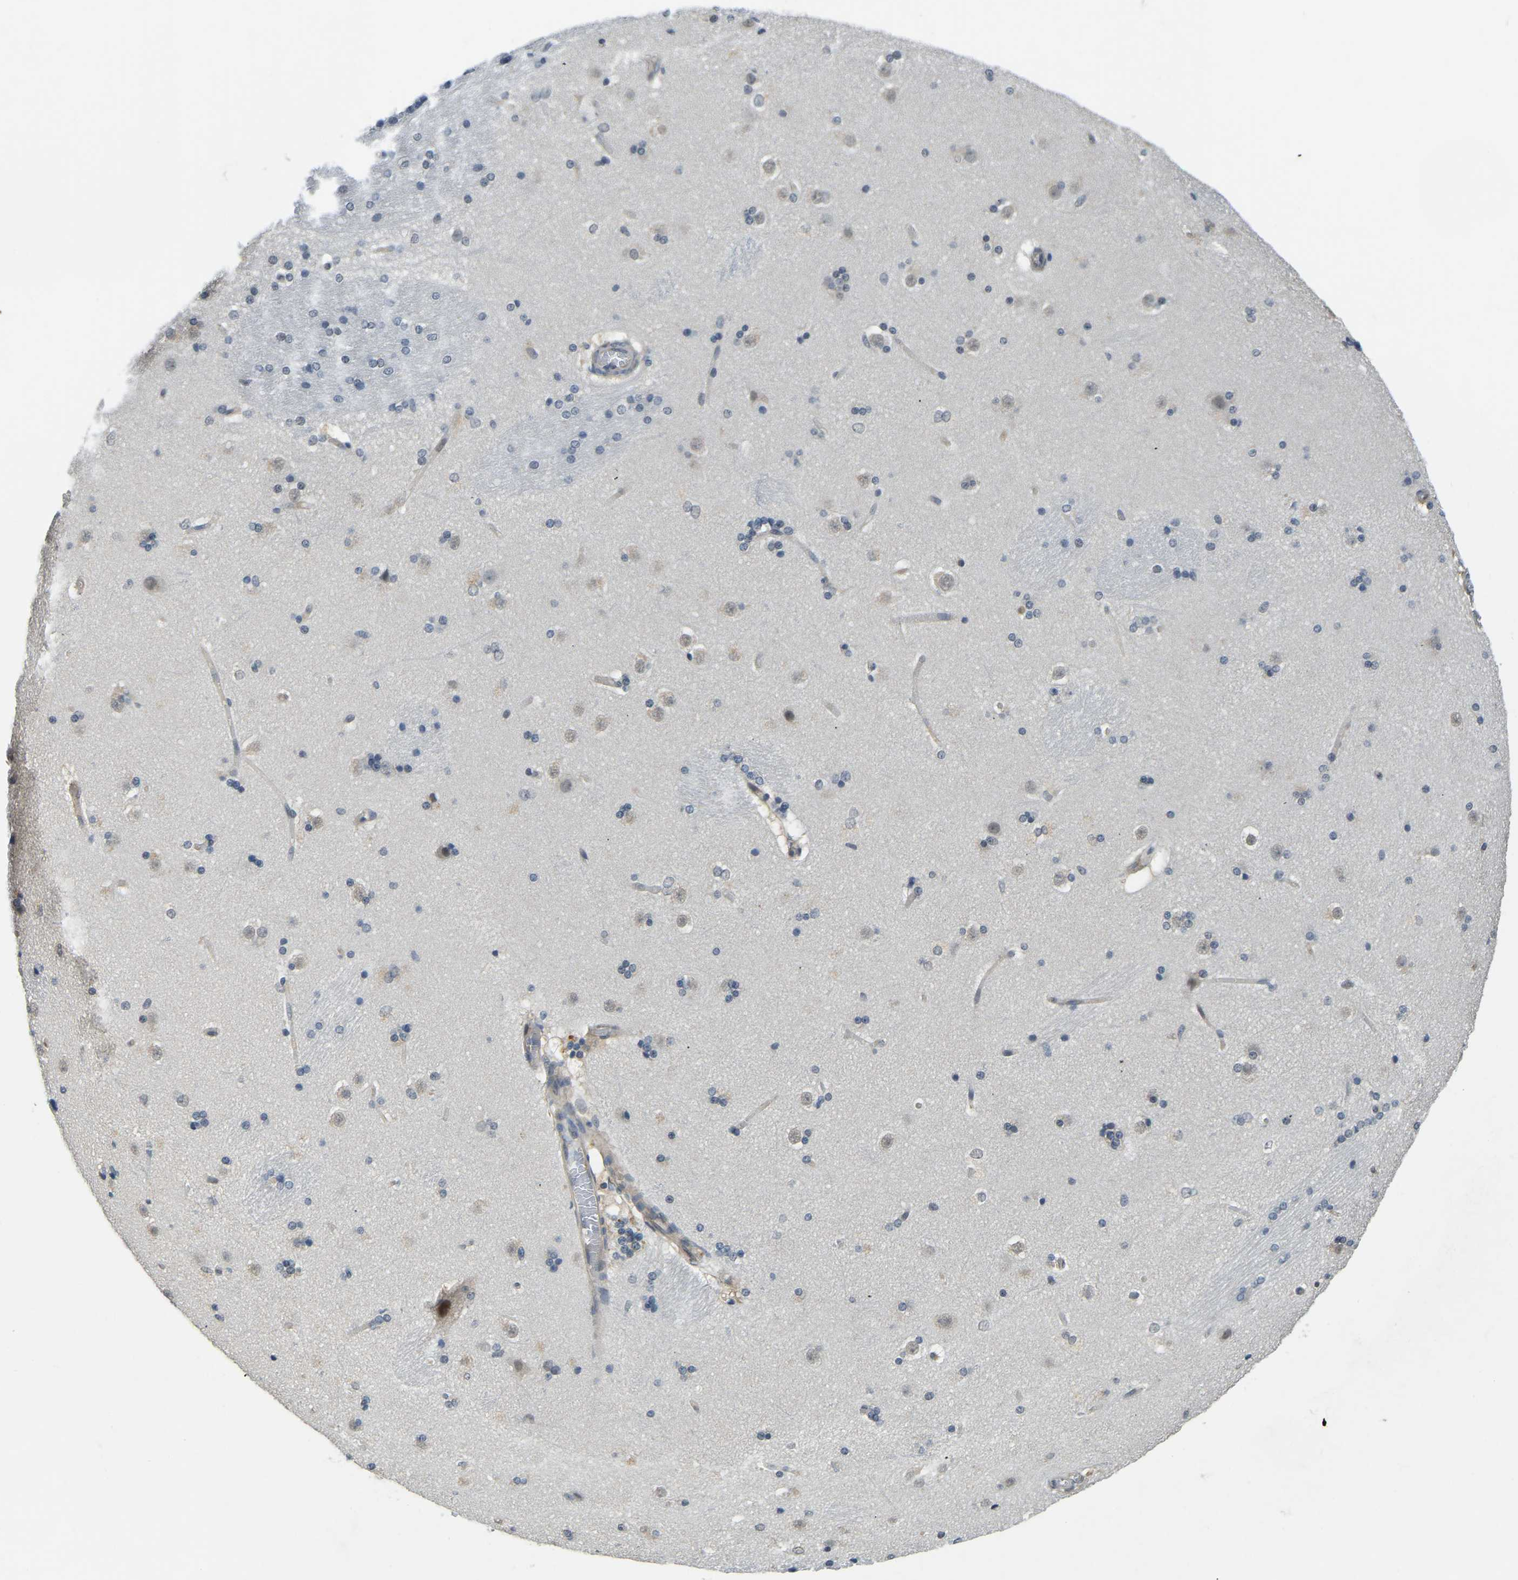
{"staining": {"intensity": "weak", "quantity": "<25%", "location": "cytoplasmic/membranous"}, "tissue": "caudate", "cell_type": "Glial cells", "image_type": "normal", "snomed": [{"axis": "morphology", "description": "Normal tissue, NOS"}, {"axis": "topography", "description": "Lateral ventricle wall"}], "caption": "An IHC photomicrograph of normal caudate is shown. There is no staining in glial cells of caudate.", "gene": "AHNAK", "patient": {"sex": "female", "age": 19}}